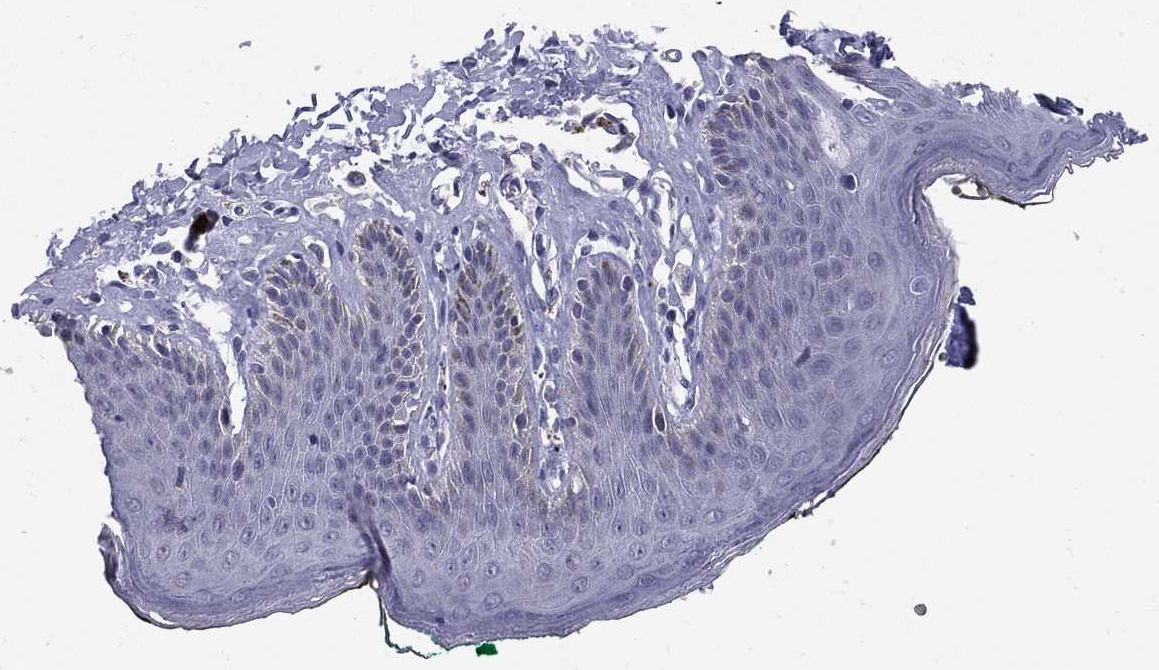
{"staining": {"intensity": "negative", "quantity": "none", "location": "none"}, "tissue": "skin", "cell_type": "Epidermal cells", "image_type": "normal", "snomed": [{"axis": "morphology", "description": "Normal tissue, NOS"}, {"axis": "topography", "description": "Vulva"}, {"axis": "topography", "description": "Peripheral nerve tissue"}], "caption": "High magnification brightfield microscopy of benign skin stained with DAB (brown) and counterstained with hematoxylin (blue): epidermal cells show no significant staining.", "gene": "HTR4", "patient": {"sex": "female", "age": 66}}